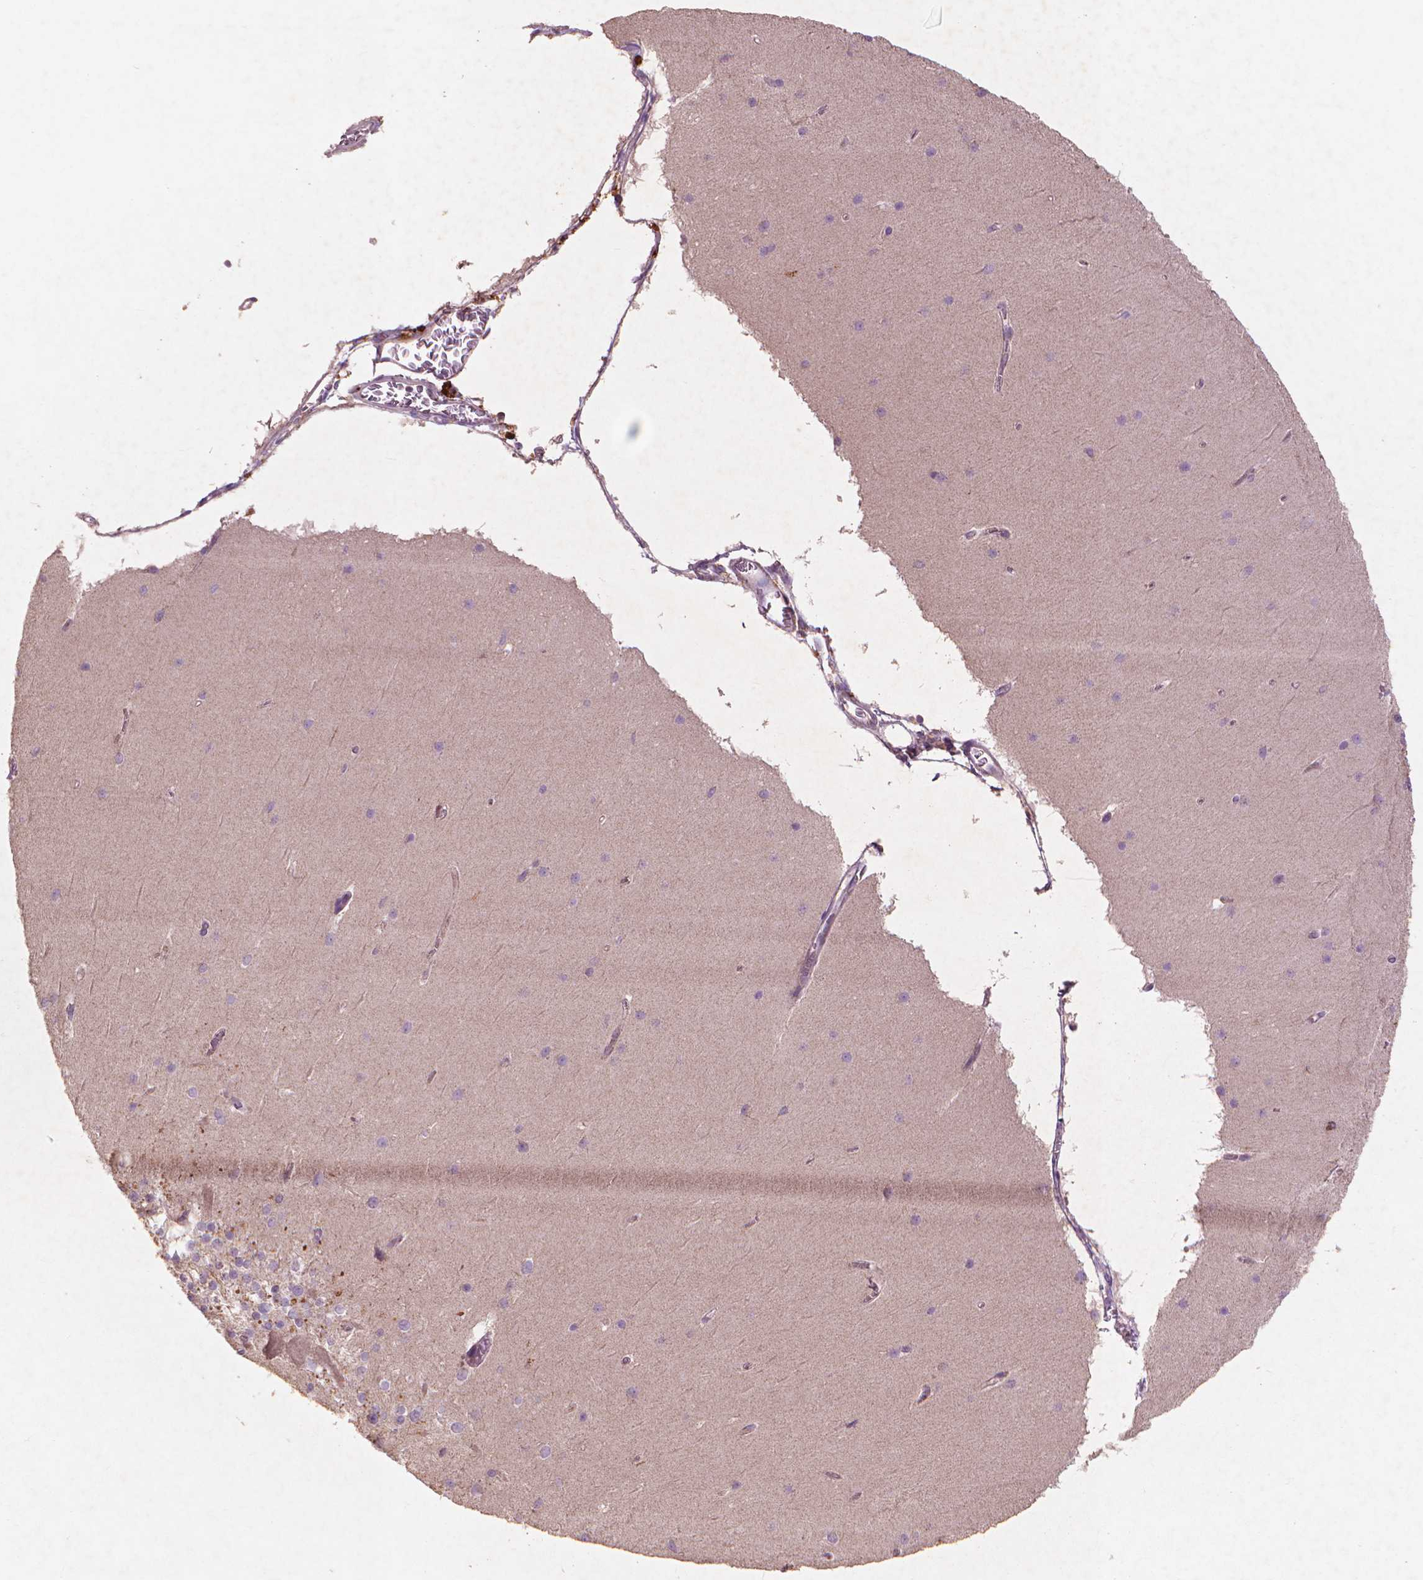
{"staining": {"intensity": "negative", "quantity": "none", "location": "none"}, "tissue": "cerebellum", "cell_type": "Cells in granular layer", "image_type": "normal", "snomed": [{"axis": "morphology", "description": "Normal tissue, NOS"}, {"axis": "topography", "description": "Cerebellum"}], "caption": "This is an immunohistochemistry (IHC) histopathology image of unremarkable human cerebellum. There is no positivity in cells in granular layer.", "gene": "NLRX1", "patient": {"sex": "female", "age": 19}}